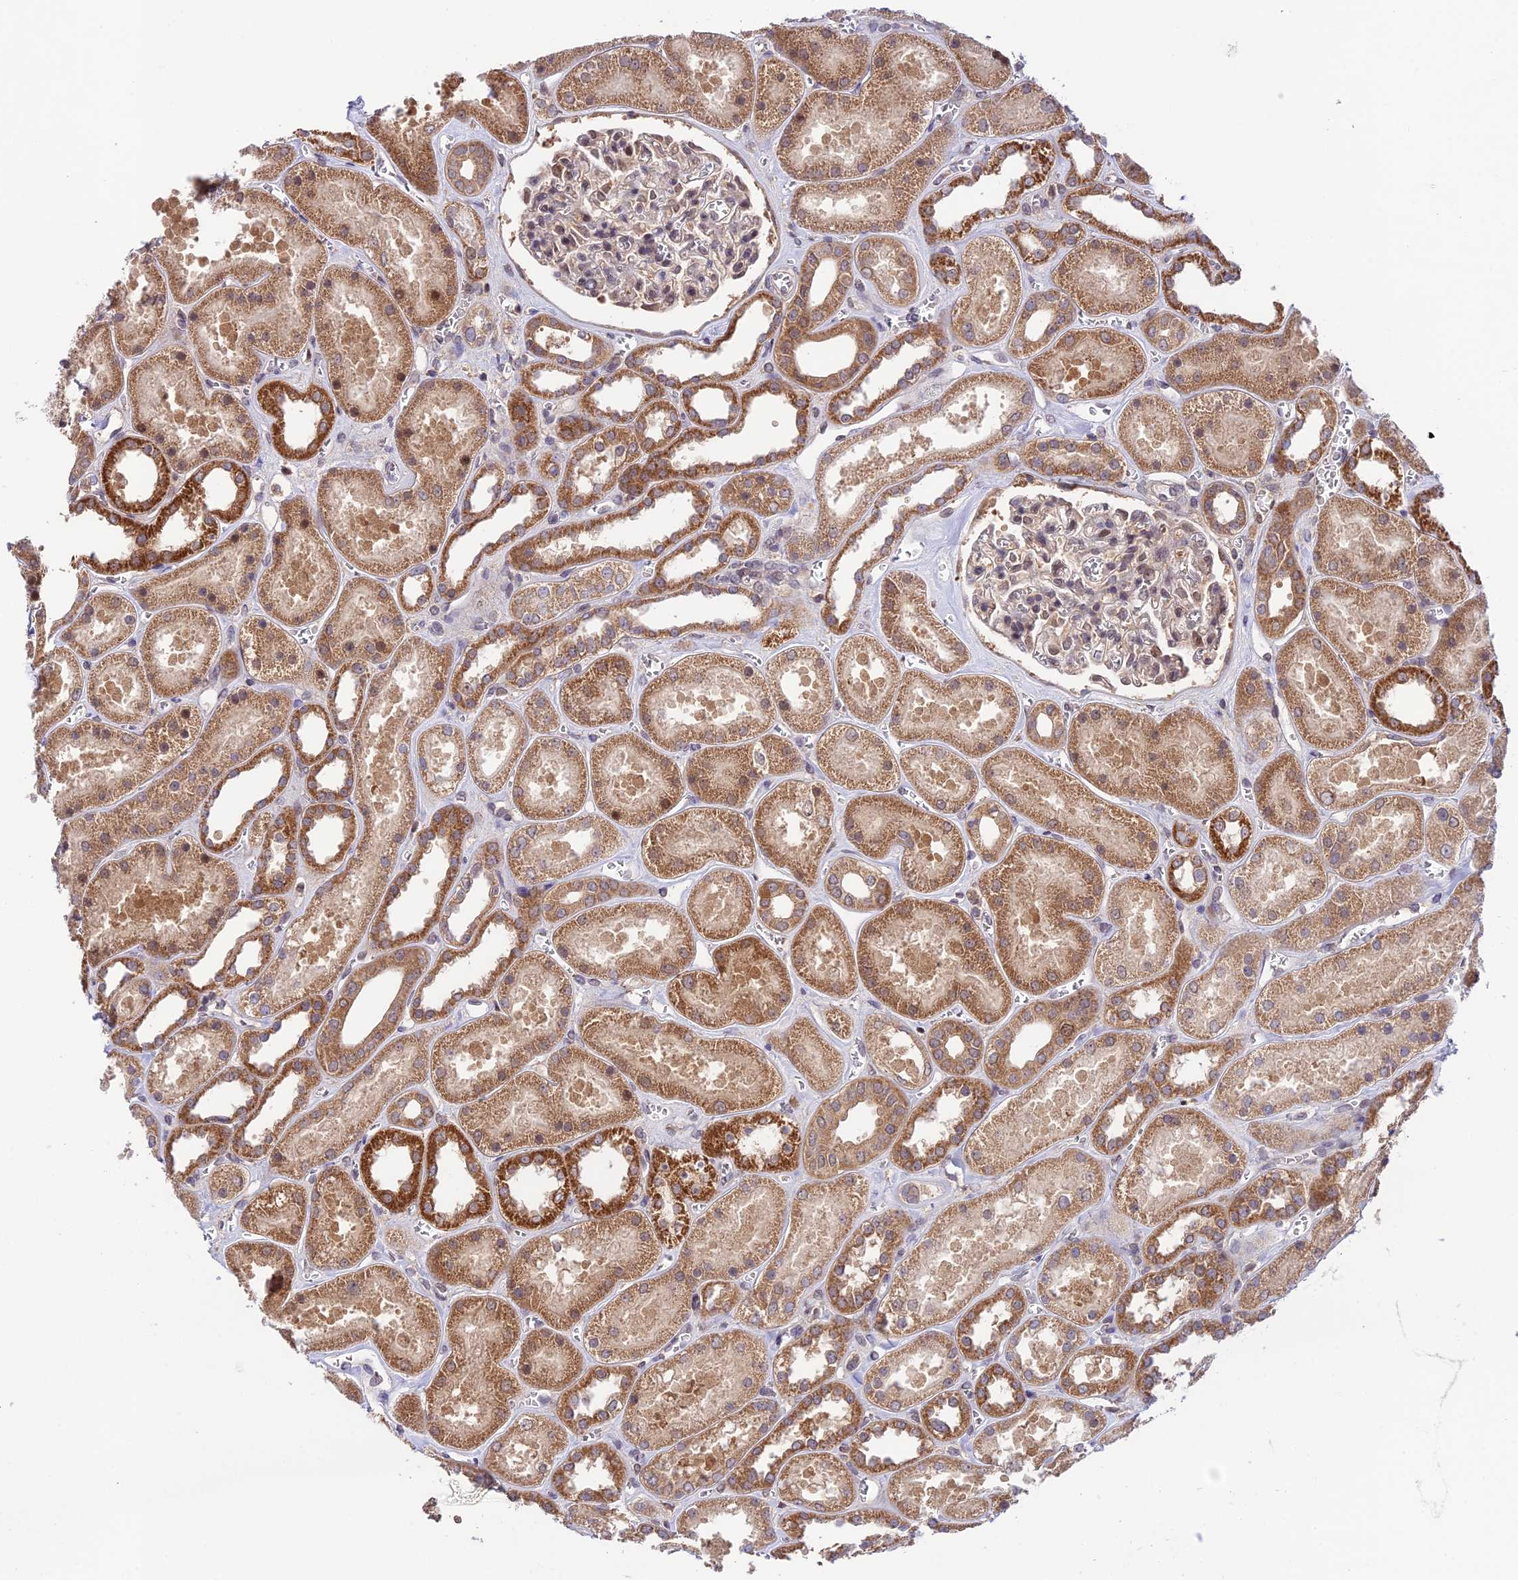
{"staining": {"intensity": "weak", "quantity": "25%-75%", "location": "cytoplasmic/membranous"}, "tissue": "kidney", "cell_type": "Cells in glomeruli", "image_type": "normal", "snomed": [{"axis": "morphology", "description": "Normal tissue, NOS"}, {"axis": "morphology", "description": "Adenocarcinoma, NOS"}, {"axis": "topography", "description": "Kidney"}], "caption": "Immunohistochemistry photomicrograph of unremarkable human kidney stained for a protein (brown), which shows low levels of weak cytoplasmic/membranous positivity in about 25%-75% of cells in glomeruli.", "gene": "TRIM40", "patient": {"sex": "female", "age": 68}}